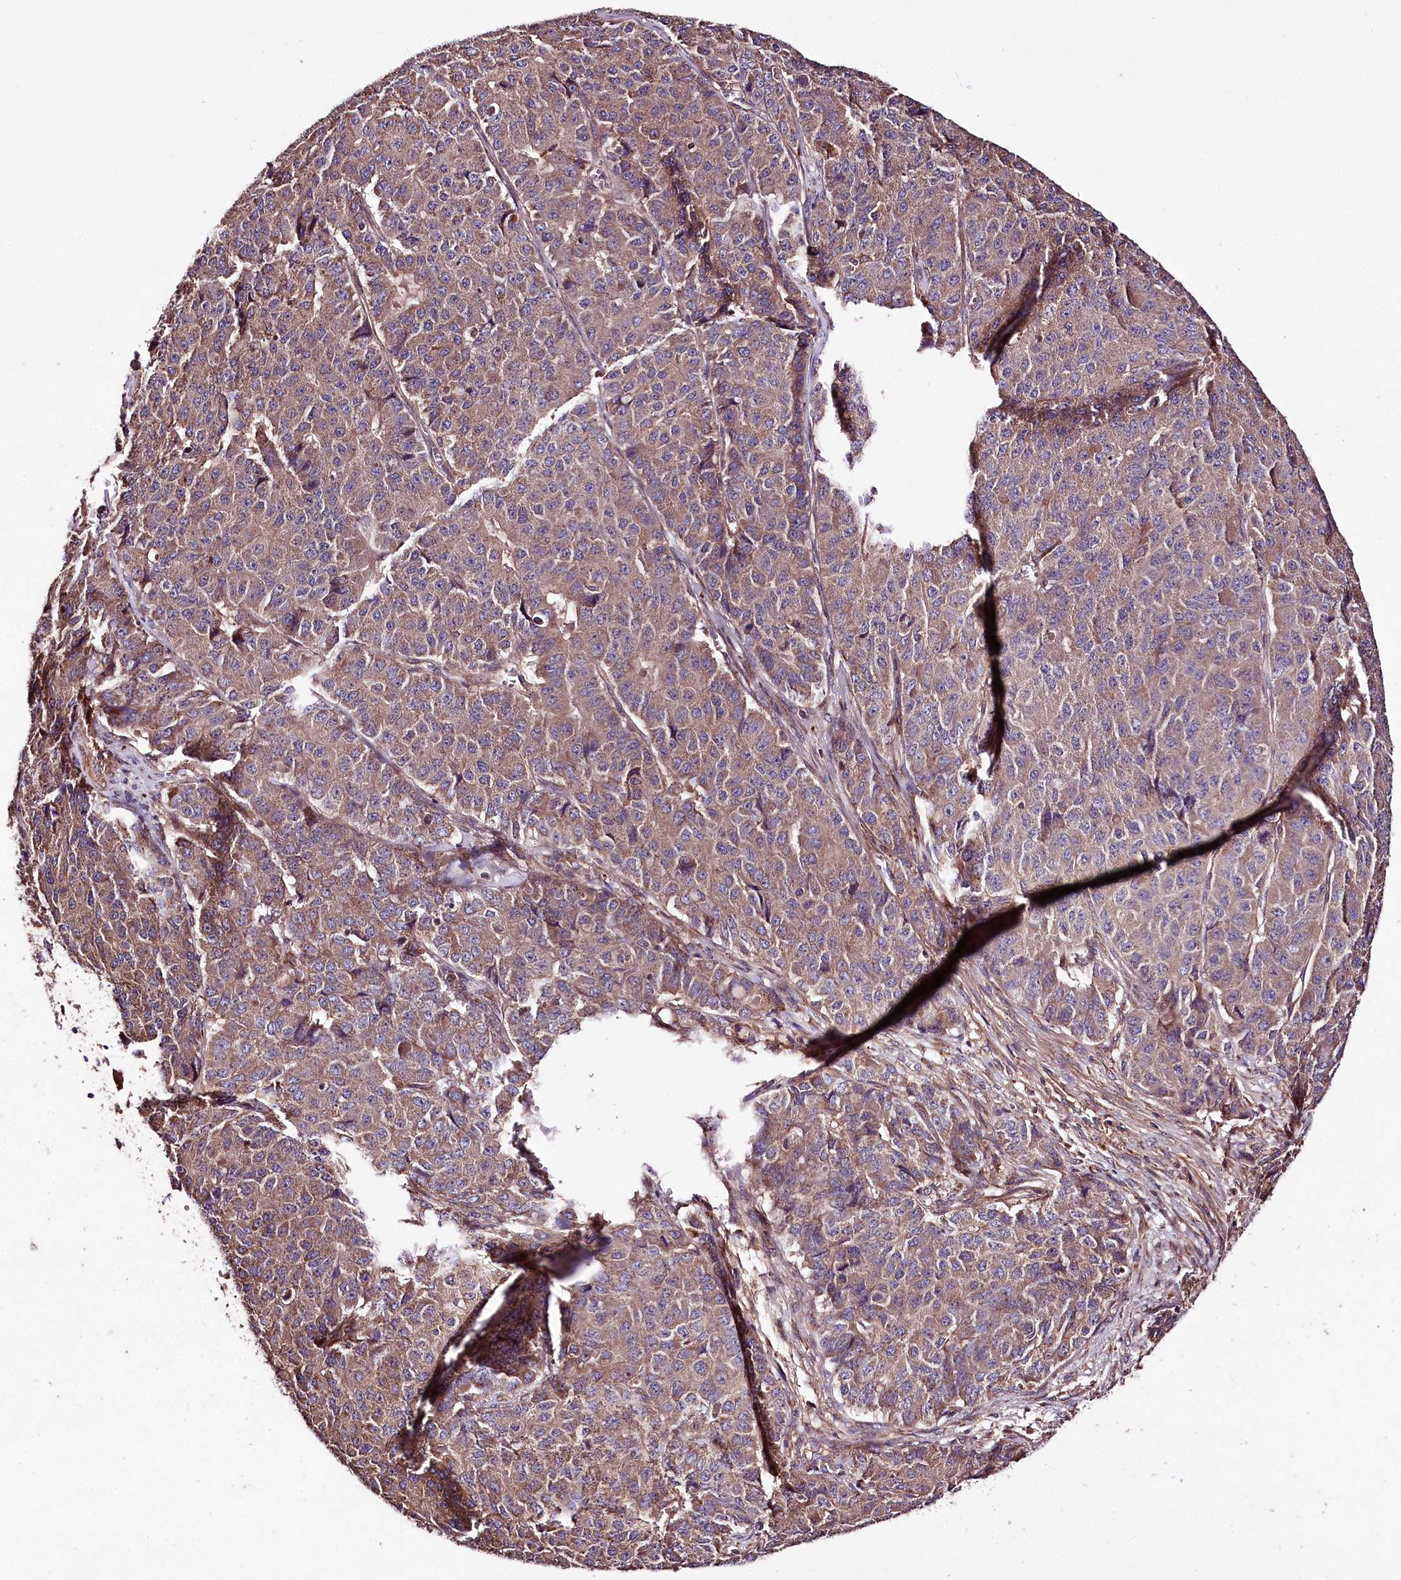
{"staining": {"intensity": "weak", "quantity": ">75%", "location": "cytoplasmic/membranous"}, "tissue": "pancreatic cancer", "cell_type": "Tumor cells", "image_type": "cancer", "snomed": [{"axis": "morphology", "description": "Adenocarcinoma, NOS"}, {"axis": "topography", "description": "Pancreas"}], "caption": "High-power microscopy captured an immunohistochemistry (IHC) image of adenocarcinoma (pancreatic), revealing weak cytoplasmic/membranous positivity in about >75% of tumor cells. (DAB (3,3'-diaminobenzidine) = brown stain, brightfield microscopy at high magnification).", "gene": "WWC1", "patient": {"sex": "male", "age": 50}}